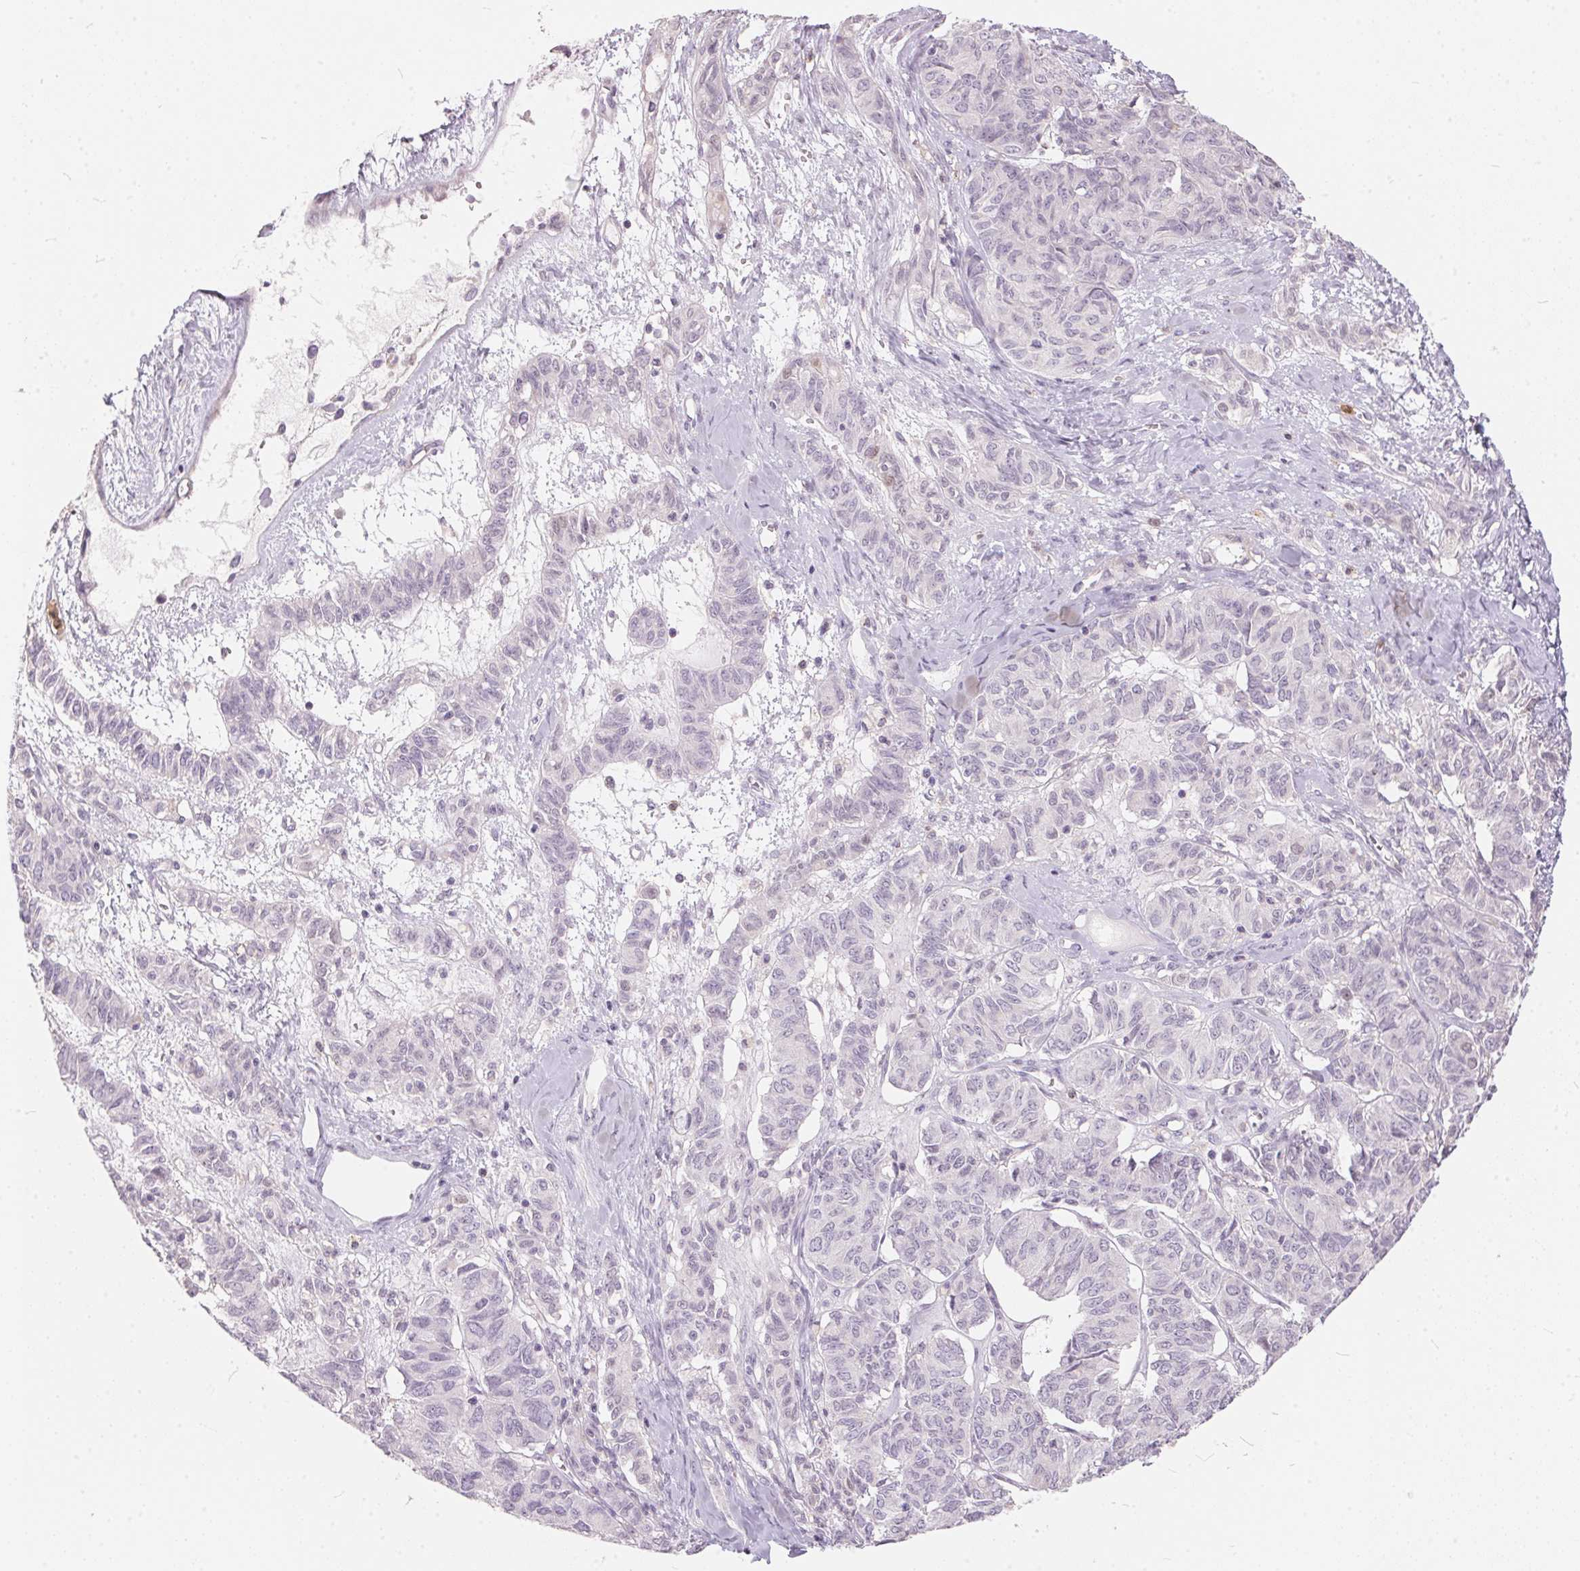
{"staining": {"intensity": "negative", "quantity": "none", "location": "none"}, "tissue": "ovarian cancer", "cell_type": "Tumor cells", "image_type": "cancer", "snomed": [{"axis": "morphology", "description": "Carcinoma, endometroid"}, {"axis": "topography", "description": "Ovary"}], "caption": "A high-resolution image shows immunohistochemistry staining of ovarian endometroid carcinoma, which exhibits no significant positivity in tumor cells.", "gene": "SERPINB1", "patient": {"sex": "female", "age": 80}}